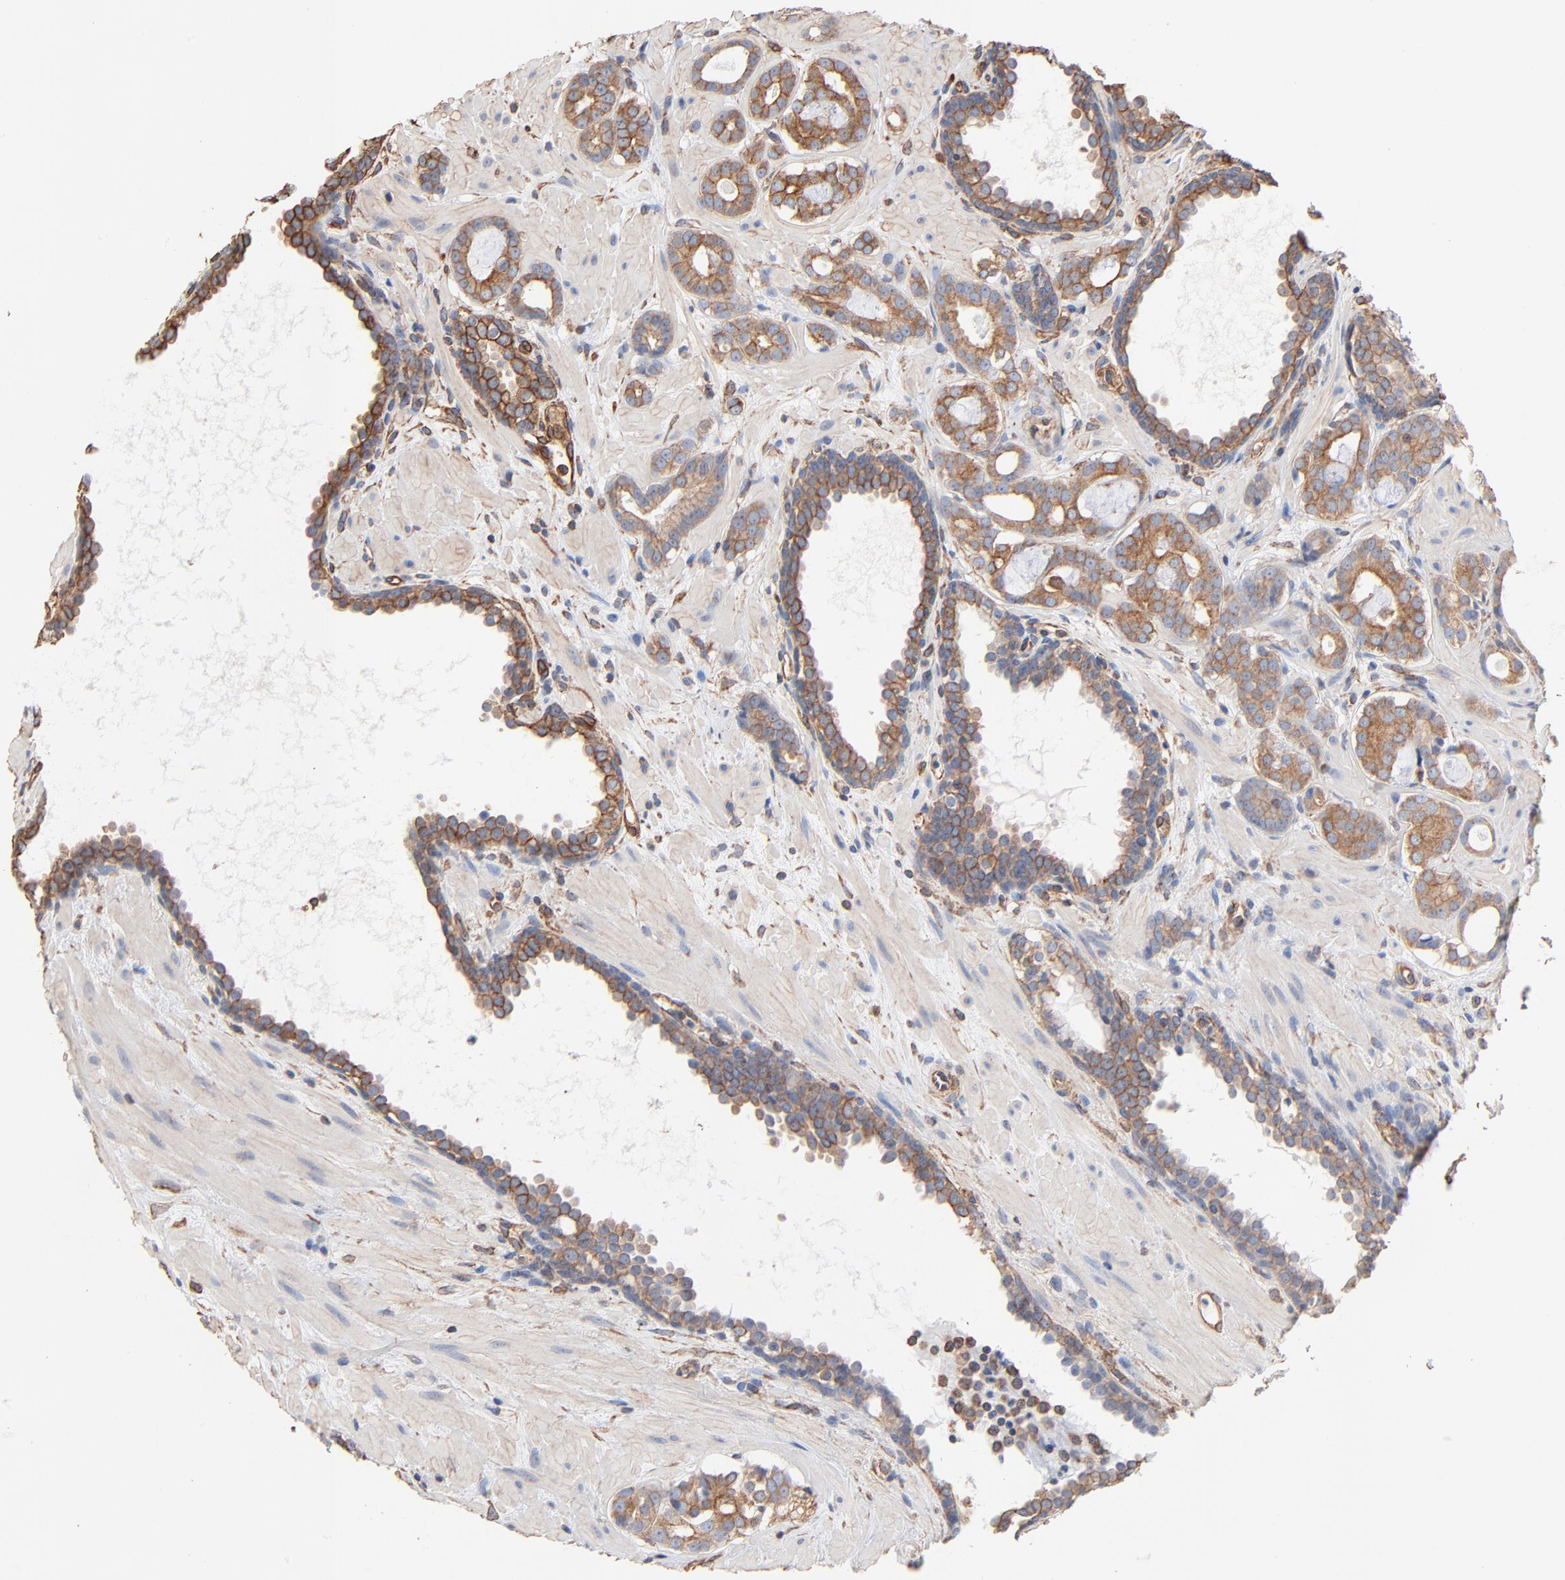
{"staining": {"intensity": "moderate", "quantity": ">75%", "location": "cytoplasmic/membranous"}, "tissue": "prostate cancer", "cell_type": "Tumor cells", "image_type": "cancer", "snomed": [{"axis": "morphology", "description": "Adenocarcinoma, Low grade"}, {"axis": "topography", "description": "Prostate"}], "caption": "Protein staining by IHC displays moderate cytoplasmic/membranous staining in about >75% of tumor cells in prostate low-grade adenocarcinoma.", "gene": "ABCD4", "patient": {"sex": "male", "age": 57}}